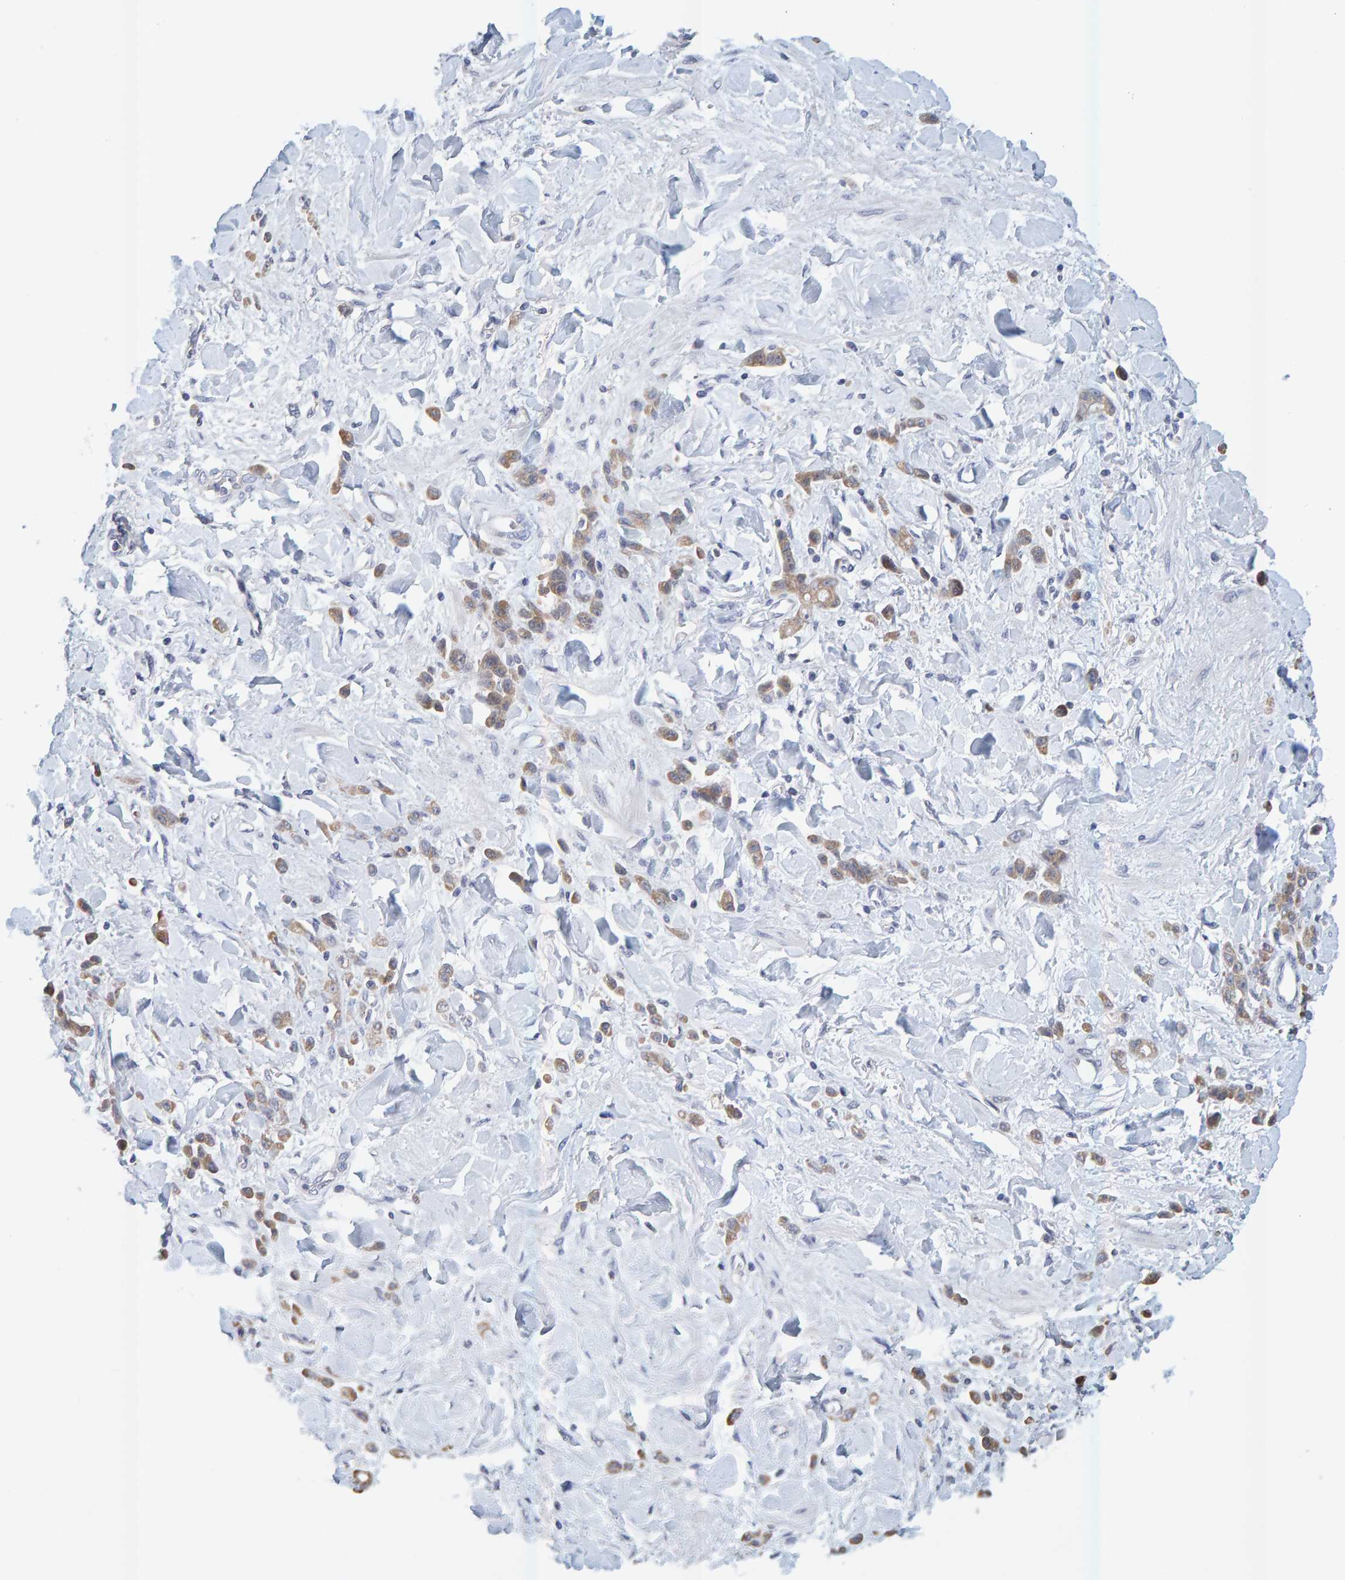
{"staining": {"intensity": "moderate", "quantity": ">75%", "location": "cytoplasmic/membranous"}, "tissue": "stomach cancer", "cell_type": "Tumor cells", "image_type": "cancer", "snomed": [{"axis": "morphology", "description": "Normal tissue, NOS"}, {"axis": "morphology", "description": "Adenocarcinoma, NOS"}, {"axis": "topography", "description": "Stomach"}], "caption": "Immunohistochemical staining of stomach cancer shows moderate cytoplasmic/membranous protein expression in approximately >75% of tumor cells.", "gene": "SGPL1", "patient": {"sex": "male", "age": 82}}